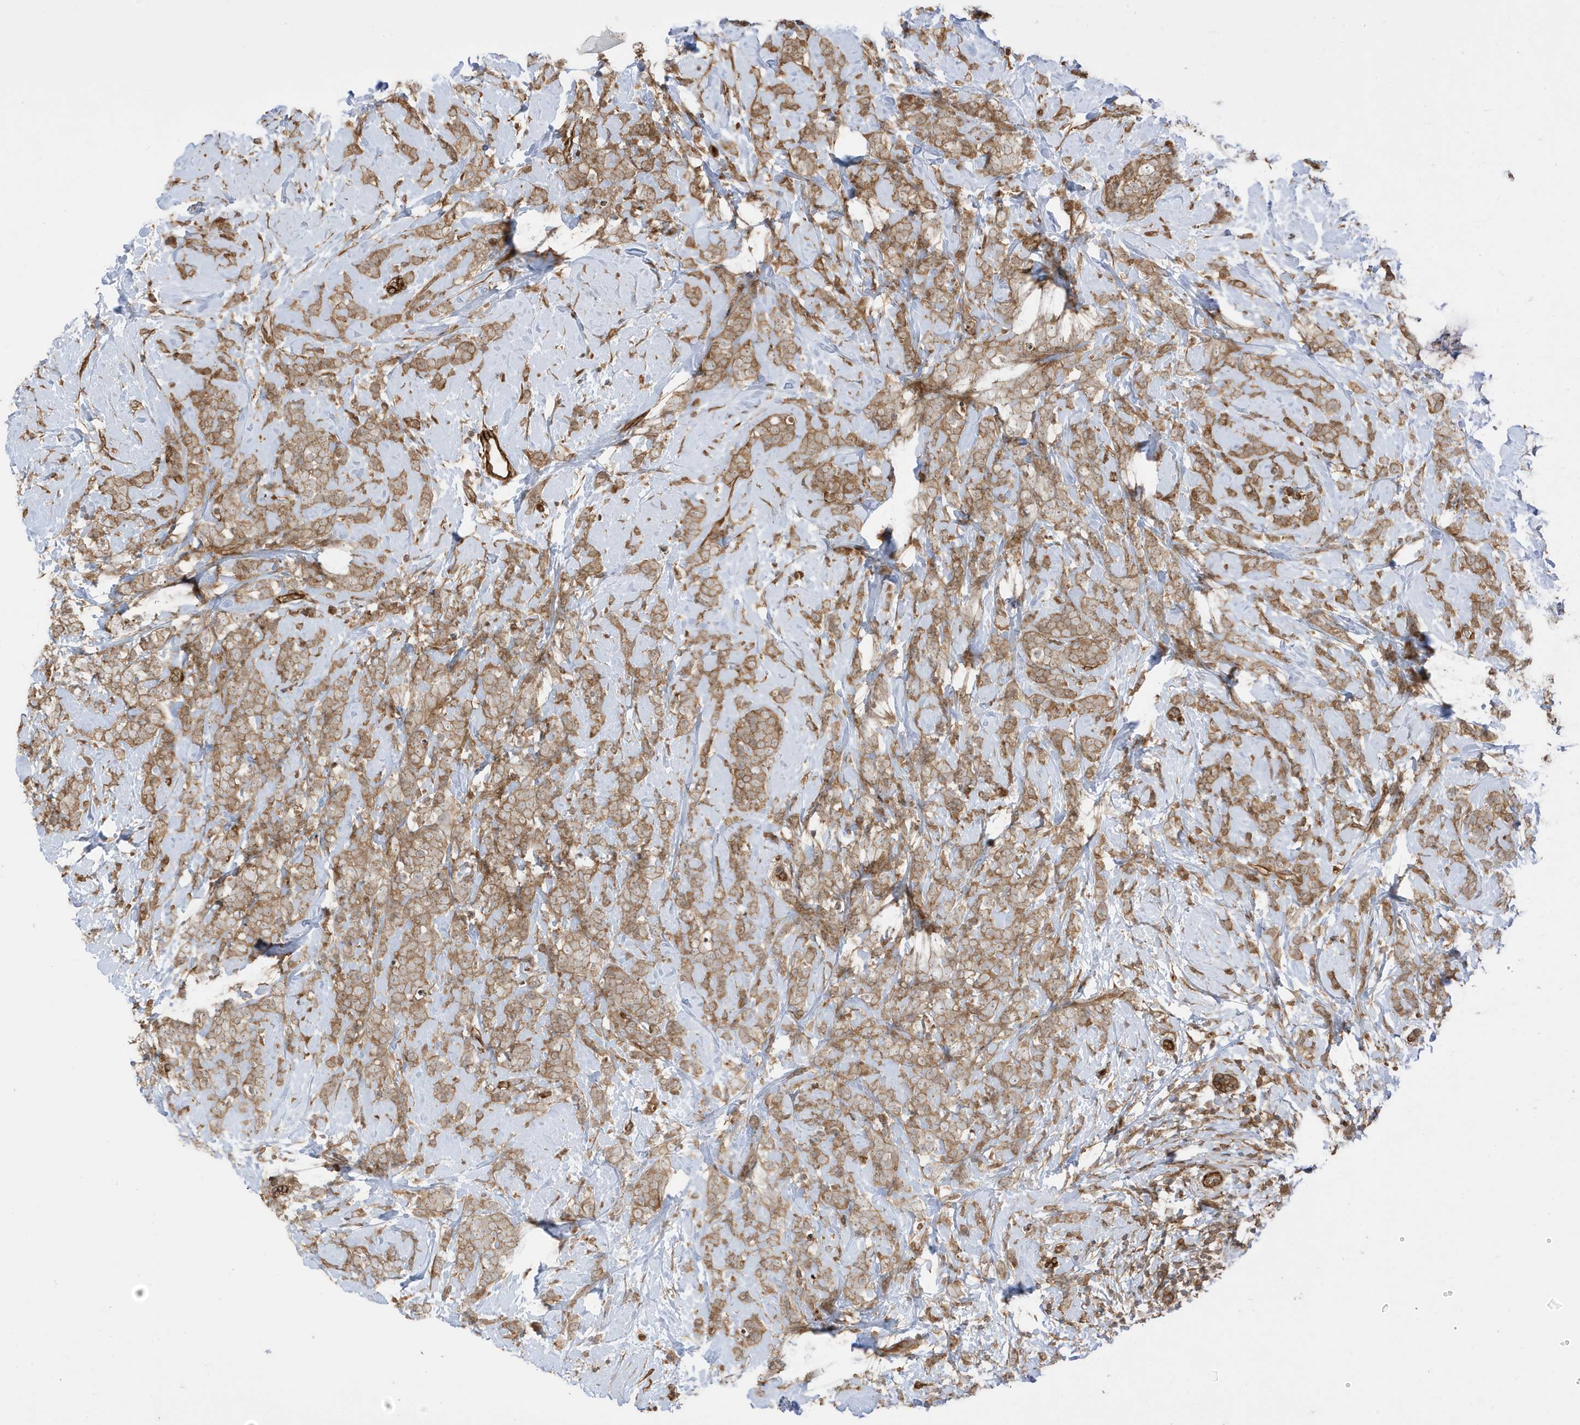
{"staining": {"intensity": "moderate", "quantity": ">75%", "location": "cytoplasmic/membranous"}, "tissue": "breast cancer", "cell_type": "Tumor cells", "image_type": "cancer", "snomed": [{"axis": "morphology", "description": "Lobular carcinoma"}, {"axis": "topography", "description": "Breast"}], "caption": "A medium amount of moderate cytoplasmic/membranous expression is seen in about >75% of tumor cells in breast lobular carcinoma tissue.", "gene": "CDC42EP3", "patient": {"sex": "female", "age": 58}}